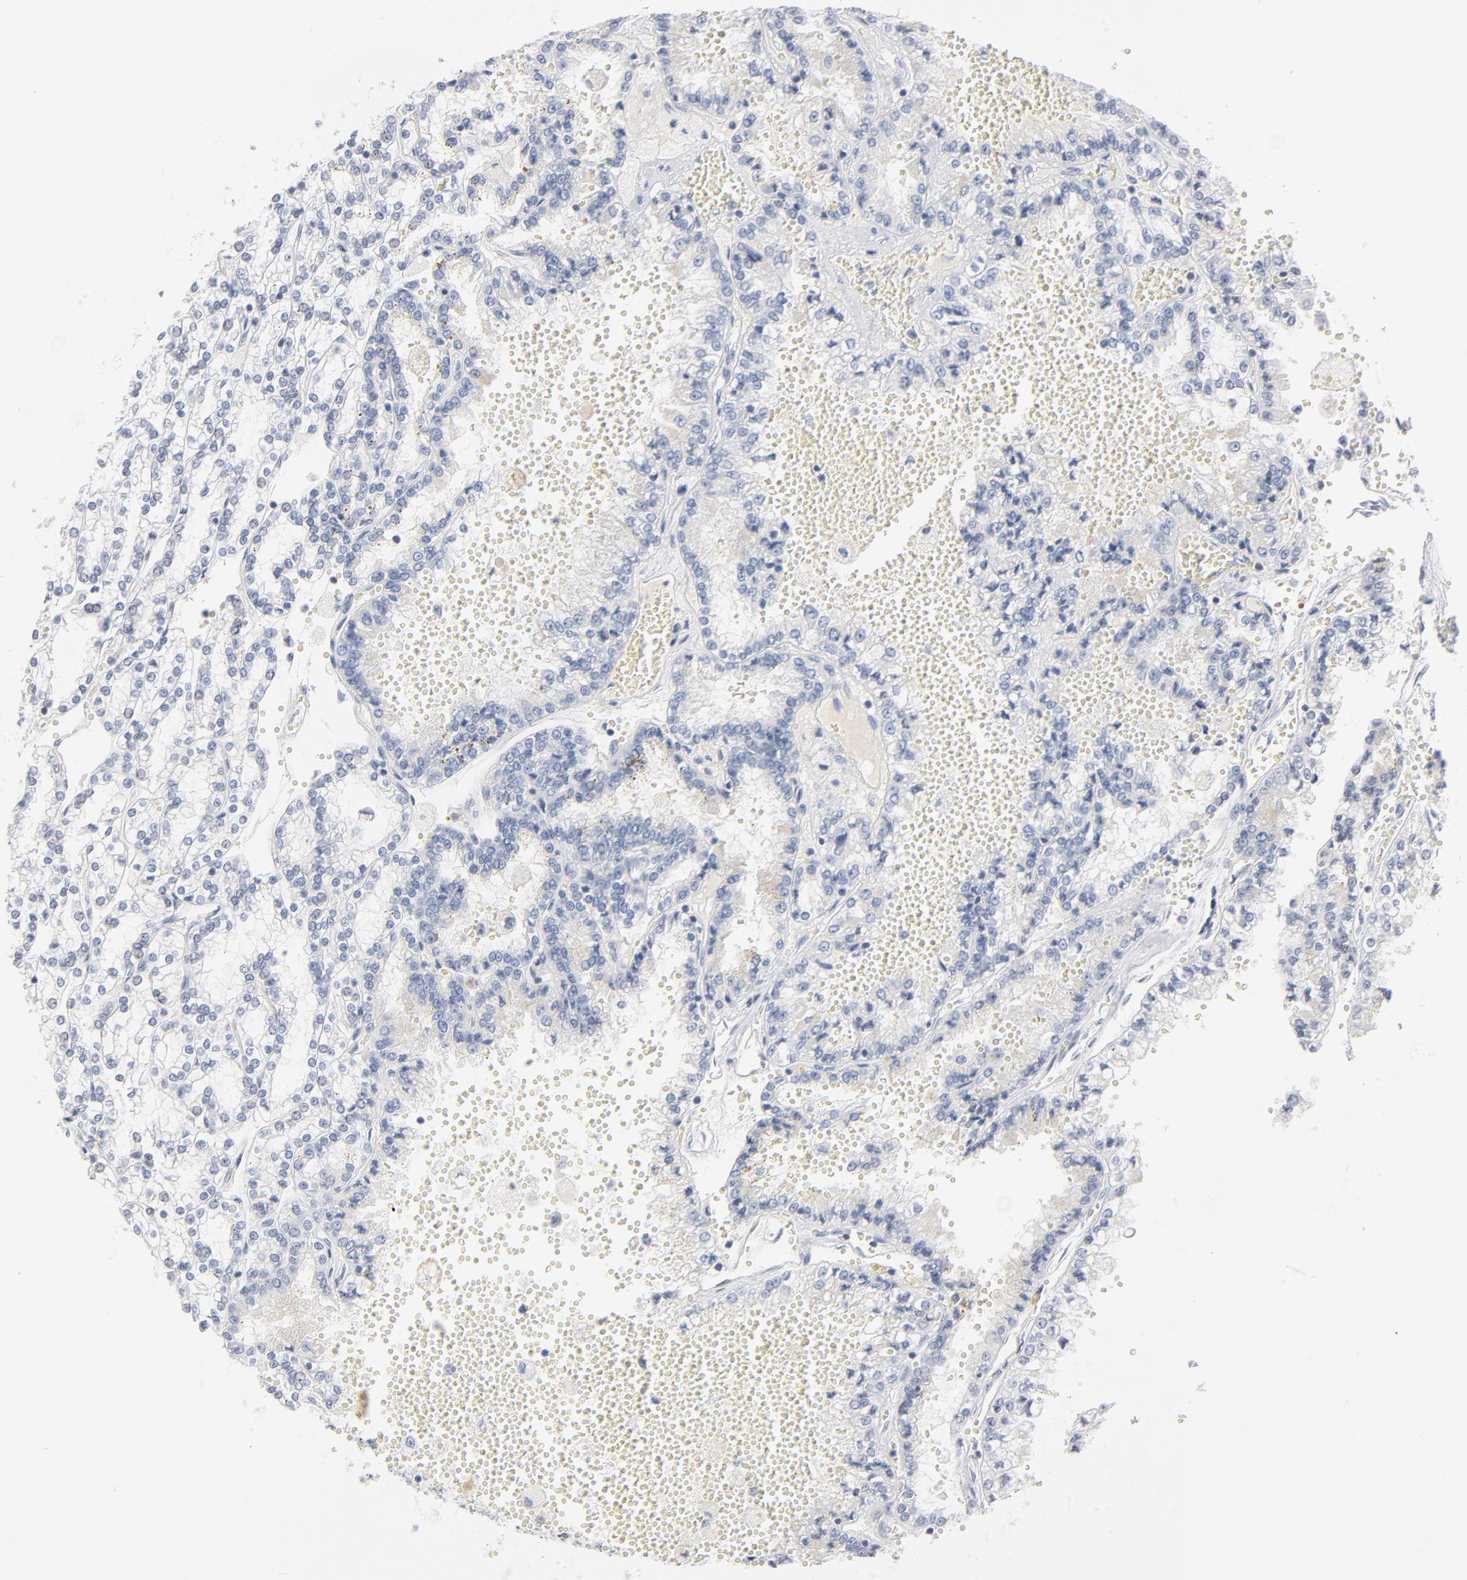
{"staining": {"intensity": "negative", "quantity": "none", "location": "none"}, "tissue": "renal cancer", "cell_type": "Tumor cells", "image_type": "cancer", "snomed": [{"axis": "morphology", "description": "Adenocarcinoma, NOS"}, {"axis": "topography", "description": "Kidney"}], "caption": "IHC micrograph of neoplastic tissue: adenocarcinoma (renal) stained with DAB (3,3'-diaminobenzidine) demonstrates no significant protein staining in tumor cells.", "gene": "PTK2B", "patient": {"sex": "female", "age": 56}}